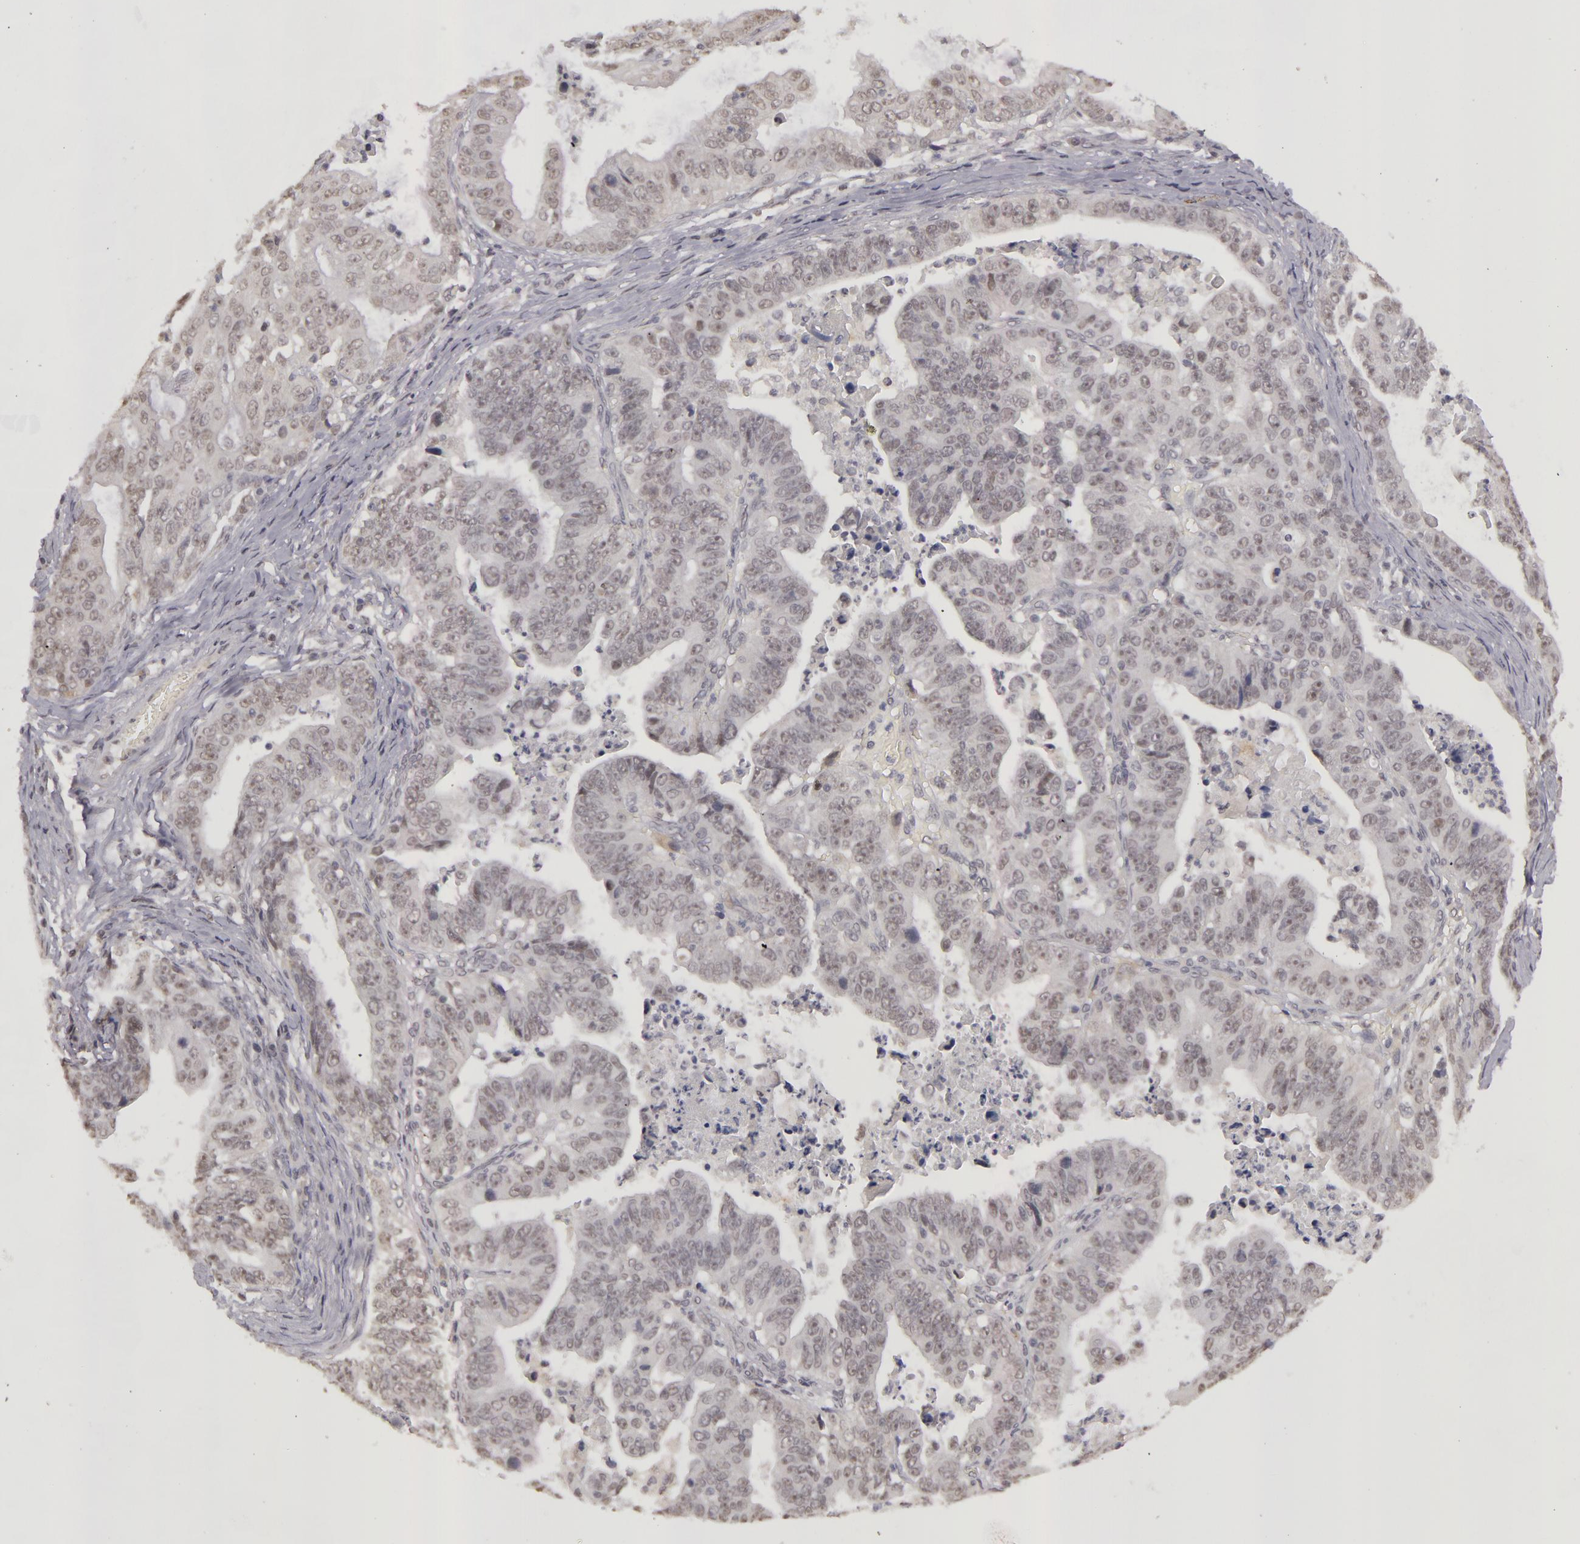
{"staining": {"intensity": "negative", "quantity": "none", "location": "none"}, "tissue": "stomach cancer", "cell_type": "Tumor cells", "image_type": "cancer", "snomed": [{"axis": "morphology", "description": "Adenocarcinoma, NOS"}, {"axis": "topography", "description": "Stomach, upper"}], "caption": "DAB immunohistochemical staining of adenocarcinoma (stomach) demonstrates no significant positivity in tumor cells. The staining was performed using DAB to visualize the protein expression in brown, while the nuclei were stained in blue with hematoxylin (Magnification: 20x).", "gene": "RRP7A", "patient": {"sex": "female", "age": 50}}